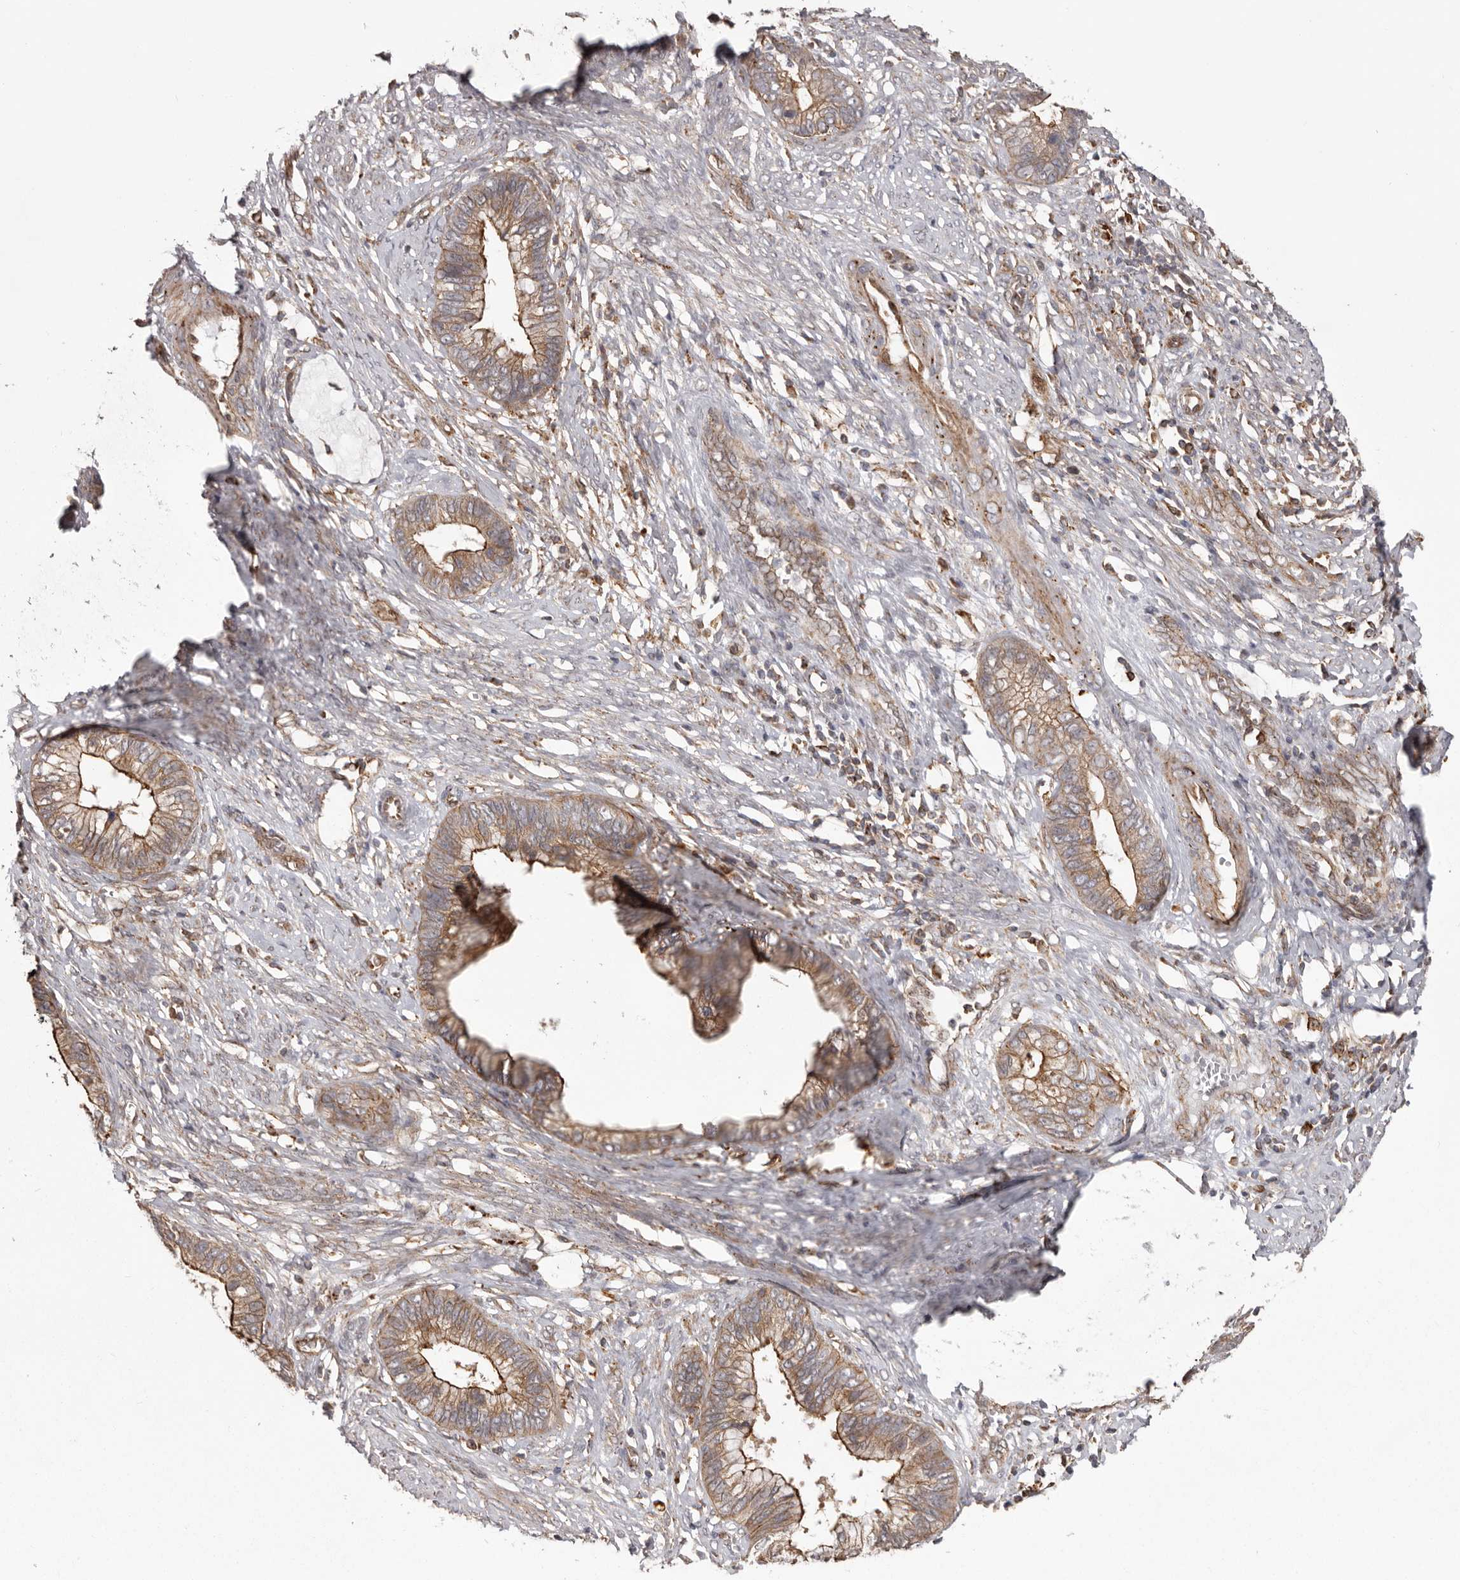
{"staining": {"intensity": "moderate", "quantity": ">75%", "location": "cytoplasmic/membranous"}, "tissue": "cervical cancer", "cell_type": "Tumor cells", "image_type": "cancer", "snomed": [{"axis": "morphology", "description": "Adenocarcinoma, NOS"}, {"axis": "topography", "description": "Cervix"}], "caption": "Immunohistochemical staining of cervical cancer (adenocarcinoma) exhibits moderate cytoplasmic/membranous protein staining in about >75% of tumor cells.", "gene": "NUP43", "patient": {"sex": "female", "age": 44}}